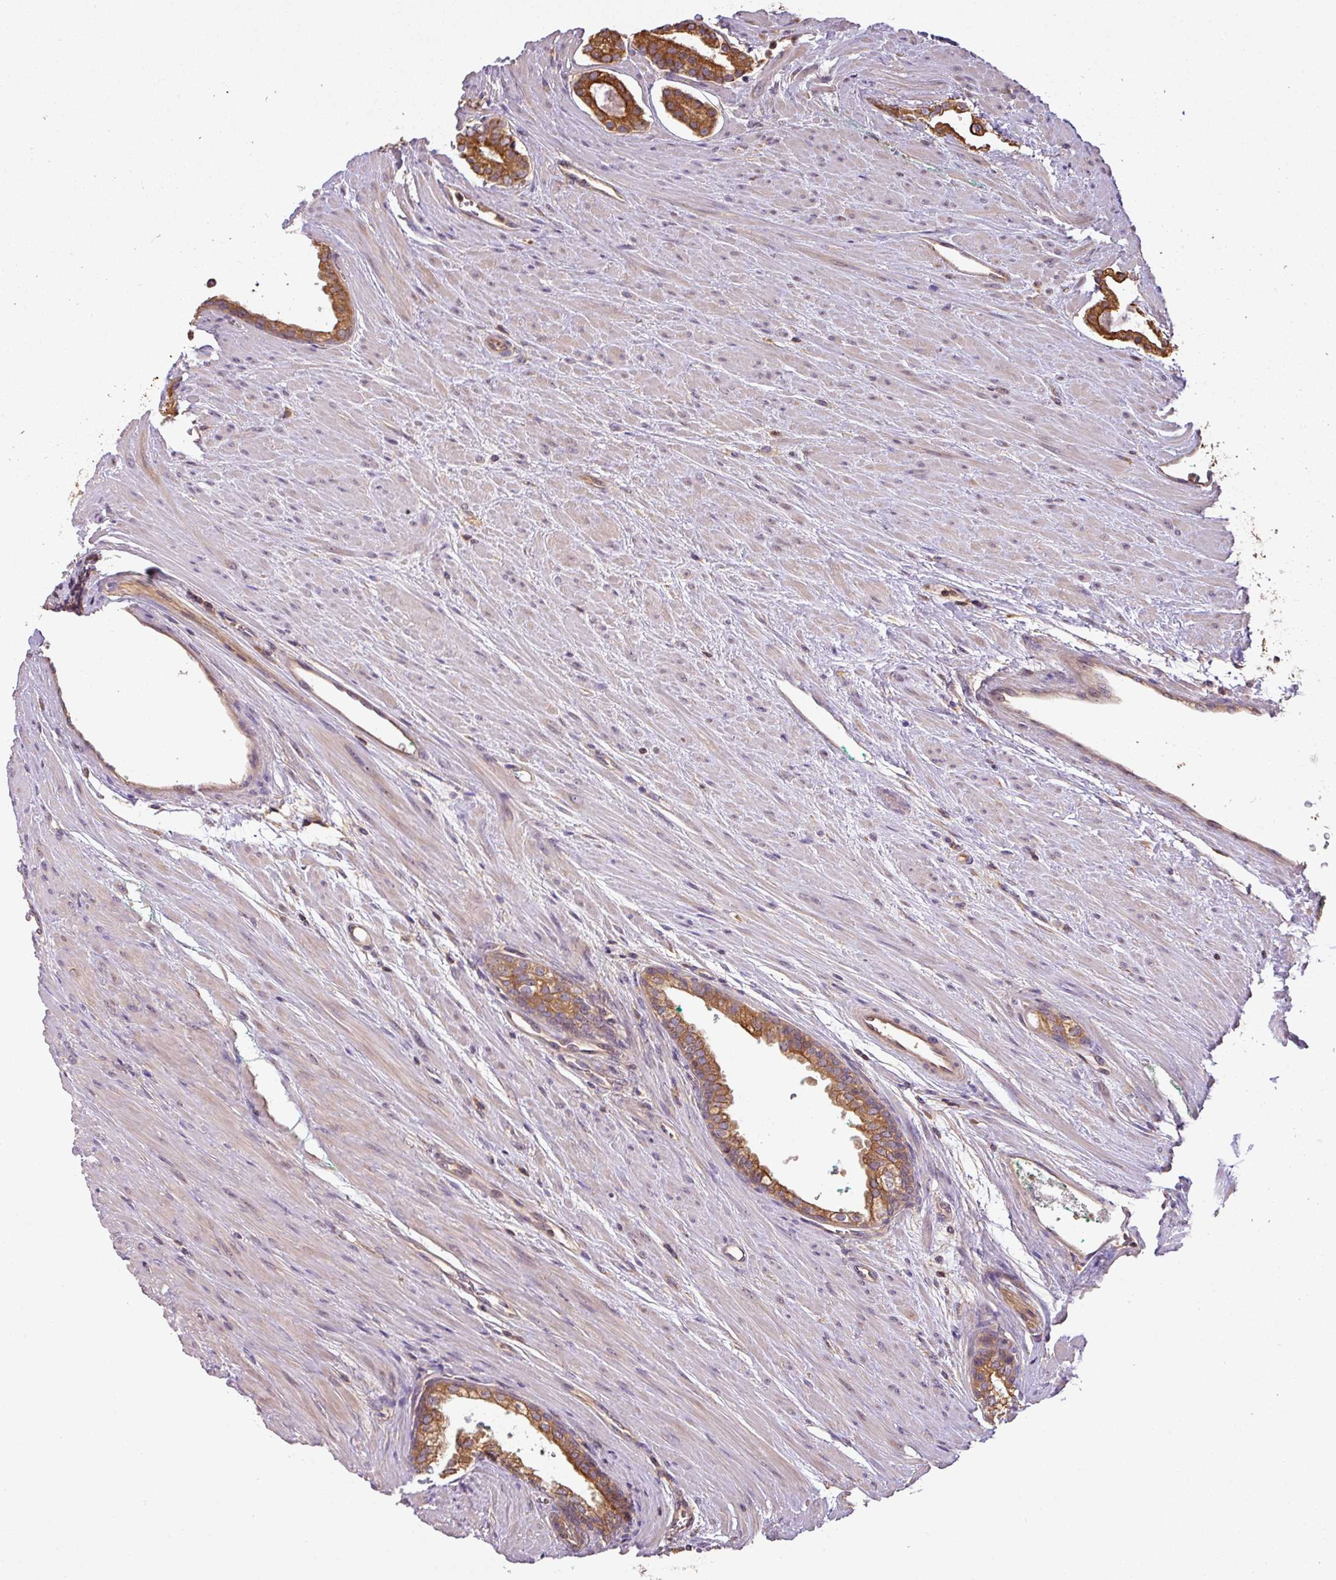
{"staining": {"intensity": "moderate", "quantity": ">75%", "location": "cytoplasmic/membranous"}, "tissue": "prostate cancer", "cell_type": "Tumor cells", "image_type": "cancer", "snomed": [{"axis": "morphology", "description": "Adenocarcinoma, High grade"}, {"axis": "topography", "description": "Prostate"}], "caption": "Prostate adenocarcinoma (high-grade) stained with IHC reveals moderate cytoplasmic/membranous staining in about >75% of tumor cells.", "gene": "VENTX", "patient": {"sex": "male", "age": 60}}